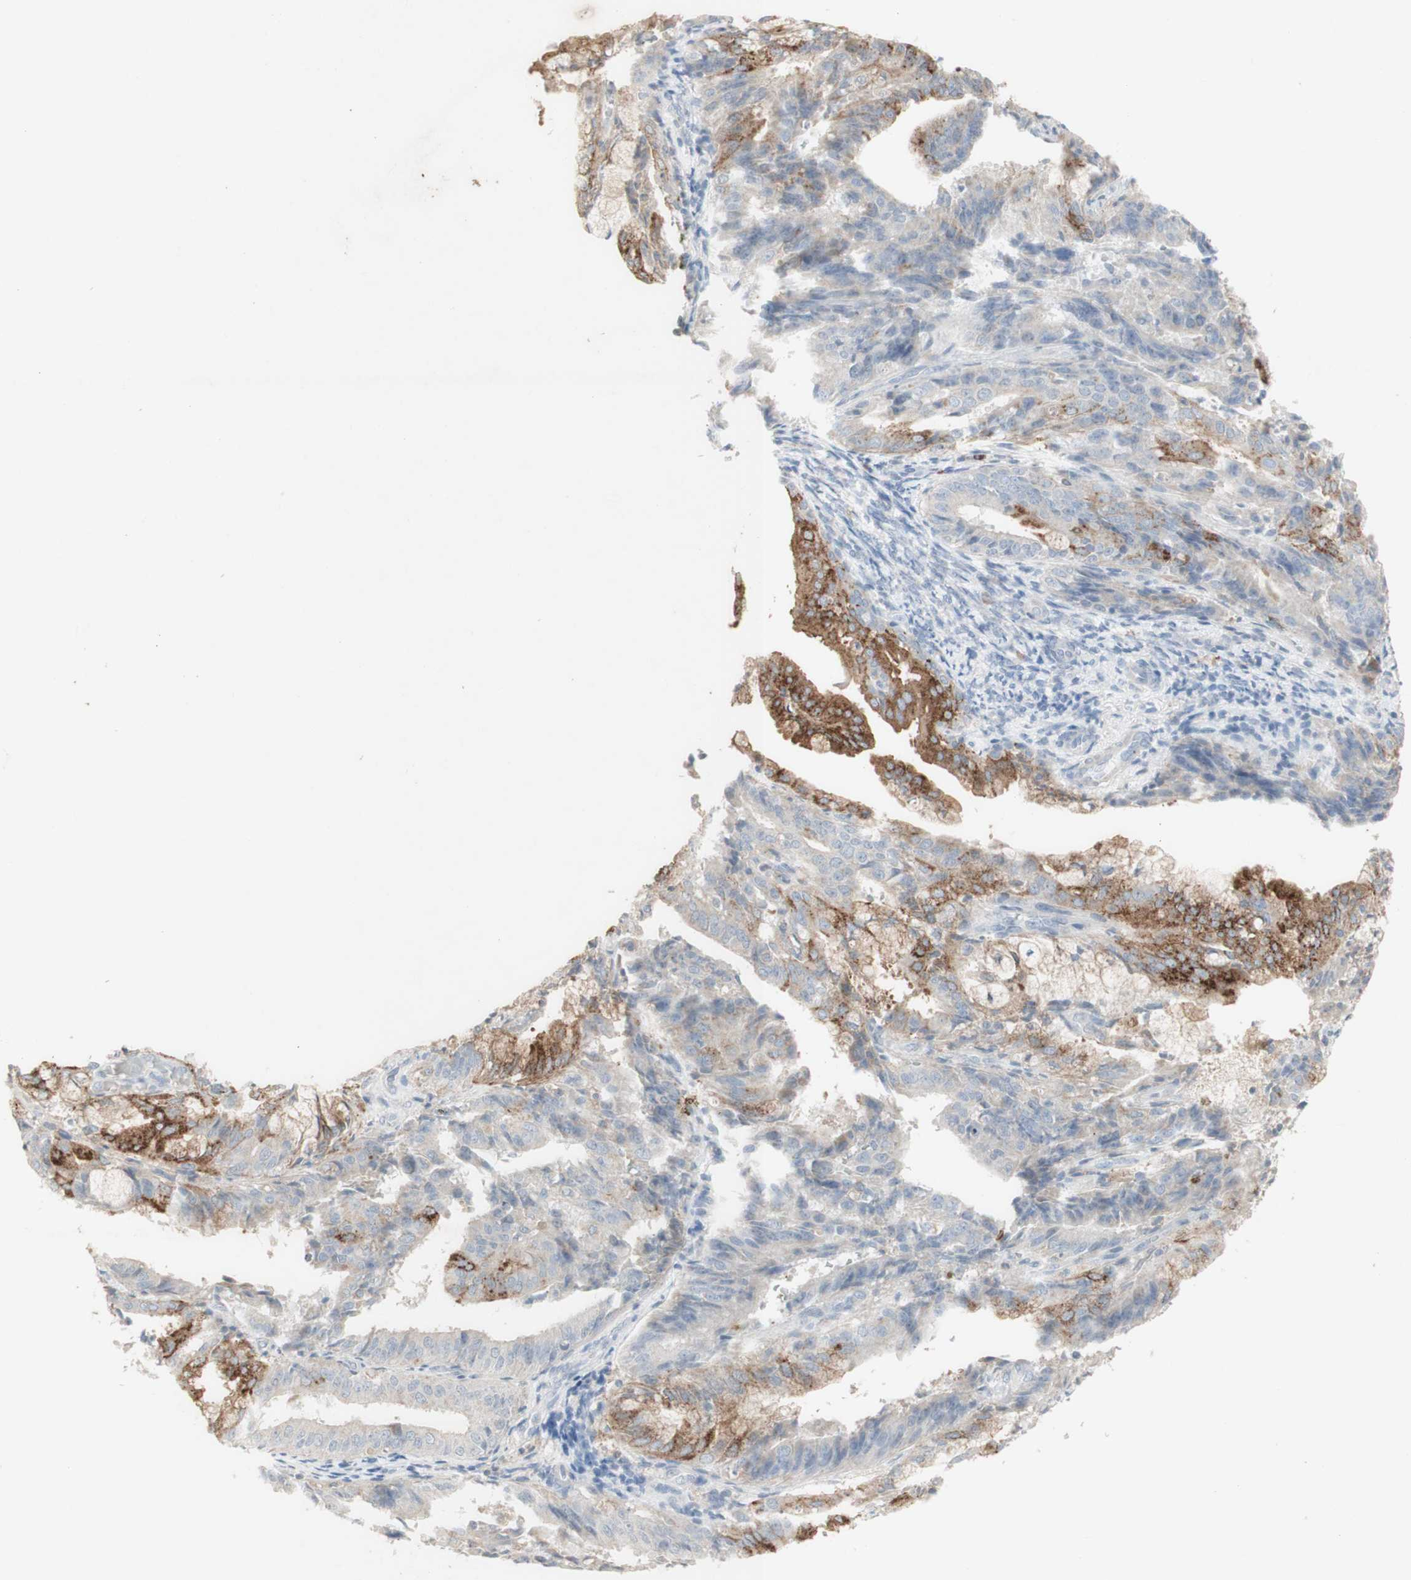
{"staining": {"intensity": "moderate", "quantity": "<25%", "location": "cytoplasmic/membranous"}, "tissue": "endometrial cancer", "cell_type": "Tumor cells", "image_type": "cancer", "snomed": [{"axis": "morphology", "description": "Adenocarcinoma, NOS"}, {"axis": "topography", "description": "Endometrium"}], "caption": "IHC of adenocarcinoma (endometrial) reveals low levels of moderate cytoplasmic/membranous expression in about <25% of tumor cells.", "gene": "ATP6V1B1", "patient": {"sex": "female", "age": 63}}